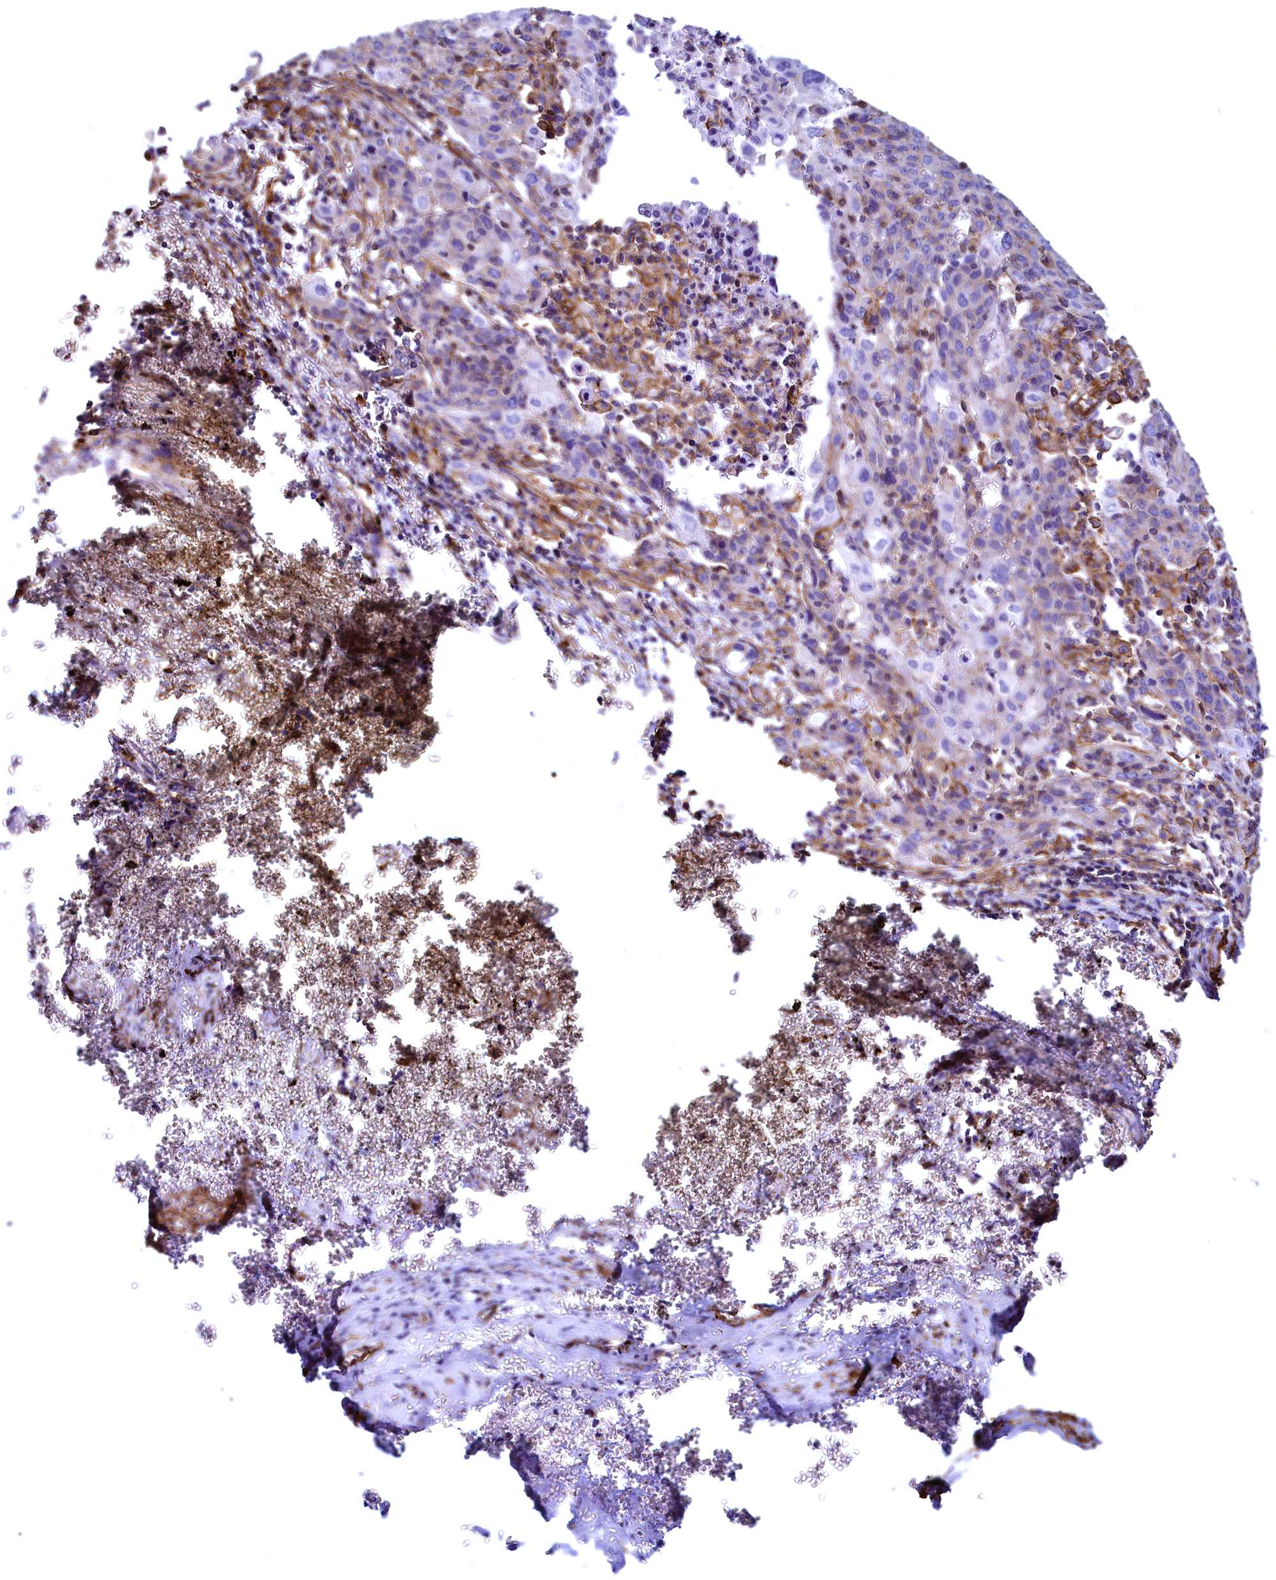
{"staining": {"intensity": "weak", "quantity": "<25%", "location": "cytoplasmic/membranous"}, "tissue": "cervical cancer", "cell_type": "Tumor cells", "image_type": "cancer", "snomed": [{"axis": "morphology", "description": "Squamous cell carcinoma, NOS"}, {"axis": "topography", "description": "Cervix"}], "caption": "The immunohistochemistry (IHC) micrograph has no significant staining in tumor cells of cervical cancer (squamous cell carcinoma) tissue. Brightfield microscopy of immunohistochemistry (IHC) stained with DAB (3,3'-diaminobenzidine) (brown) and hematoxylin (blue), captured at high magnification.", "gene": "THBS1", "patient": {"sex": "female", "age": 67}}